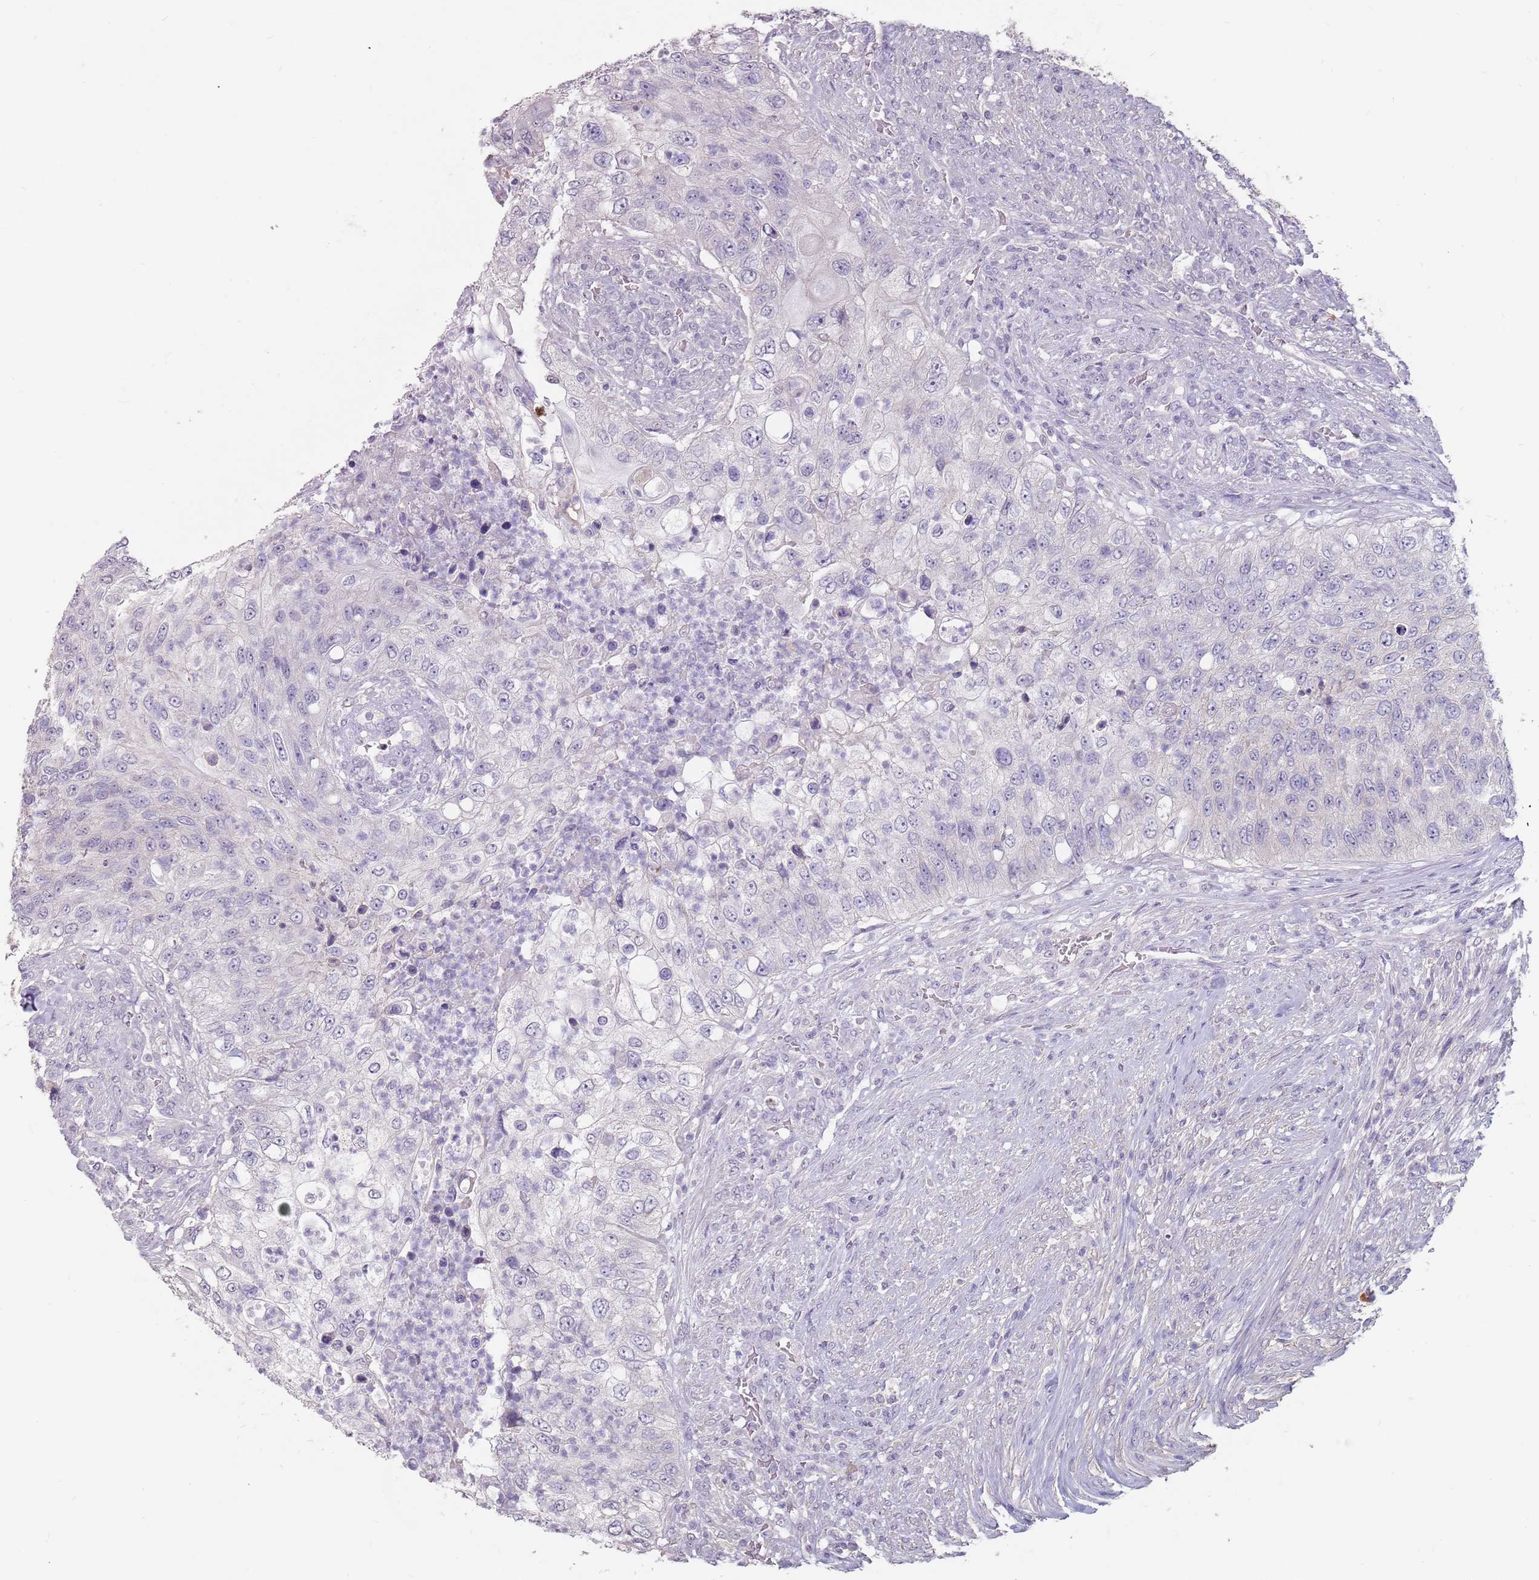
{"staining": {"intensity": "negative", "quantity": "none", "location": "none"}, "tissue": "urothelial cancer", "cell_type": "Tumor cells", "image_type": "cancer", "snomed": [{"axis": "morphology", "description": "Urothelial carcinoma, High grade"}, {"axis": "topography", "description": "Urinary bladder"}], "caption": "DAB (3,3'-diaminobenzidine) immunohistochemical staining of urothelial carcinoma (high-grade) shows no significant expression in tumor cells. (DAB immunohistochemistry (IHC), high magnification).", "gene": "STYK1", "patient": {"sex": "female", "age": 60}}